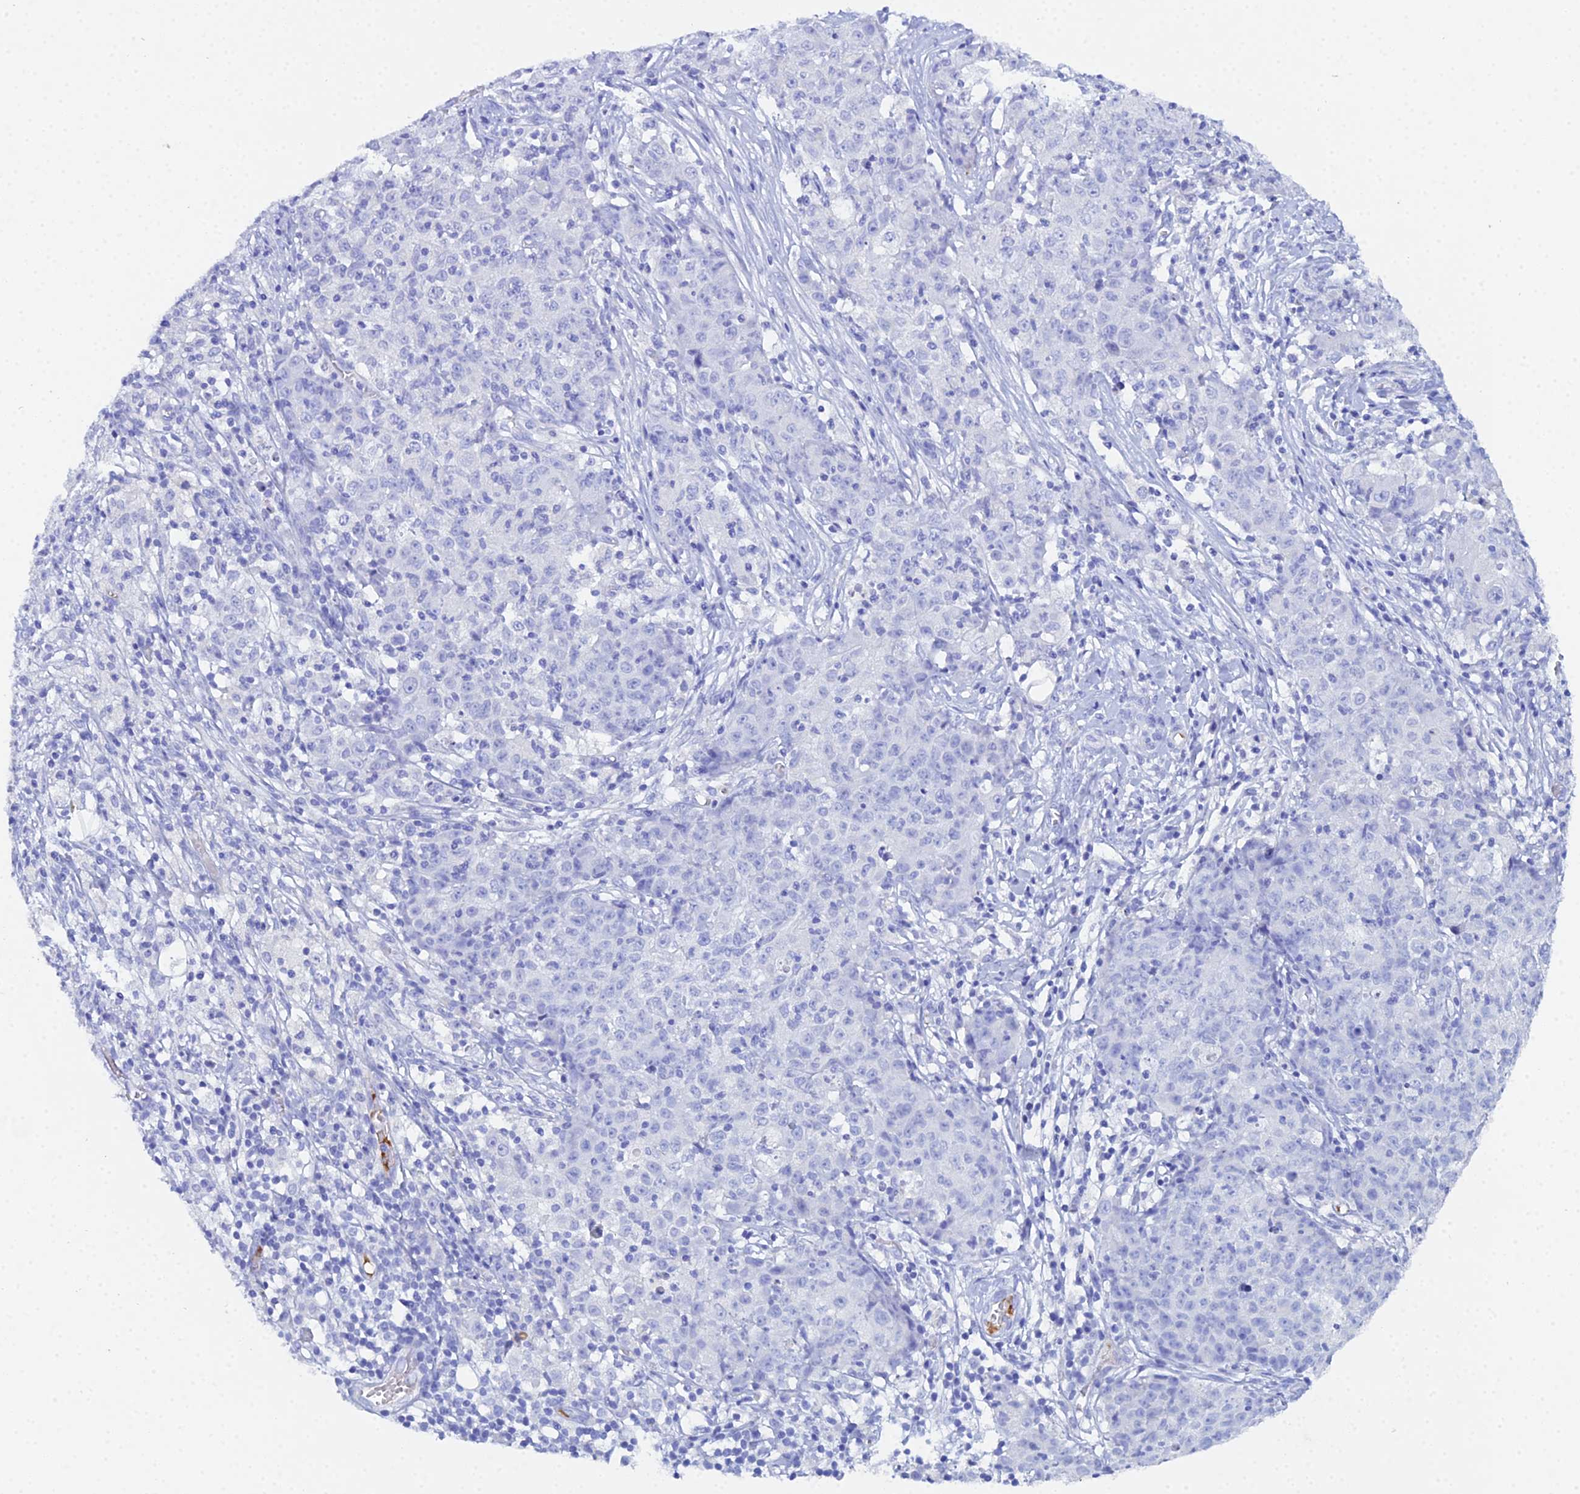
{"staining": {"intensity": "negative", "quantity": "none", "location": "none"}, "tissue": "ovarian cancer", "cell_type": "Tumor cells", "image_type": "cancer", "snomed": [{"axis": "morphology", "description": "Carcinoma, endometroid"}, {"axis": "topography", "description": "Ovary"}], "caption": "IHC of human endometroid carcinoma (ovarian) shows no staining in tumor cells.", "gene": "CELA3A", "patient": {"sex": "female", "age": 42}}